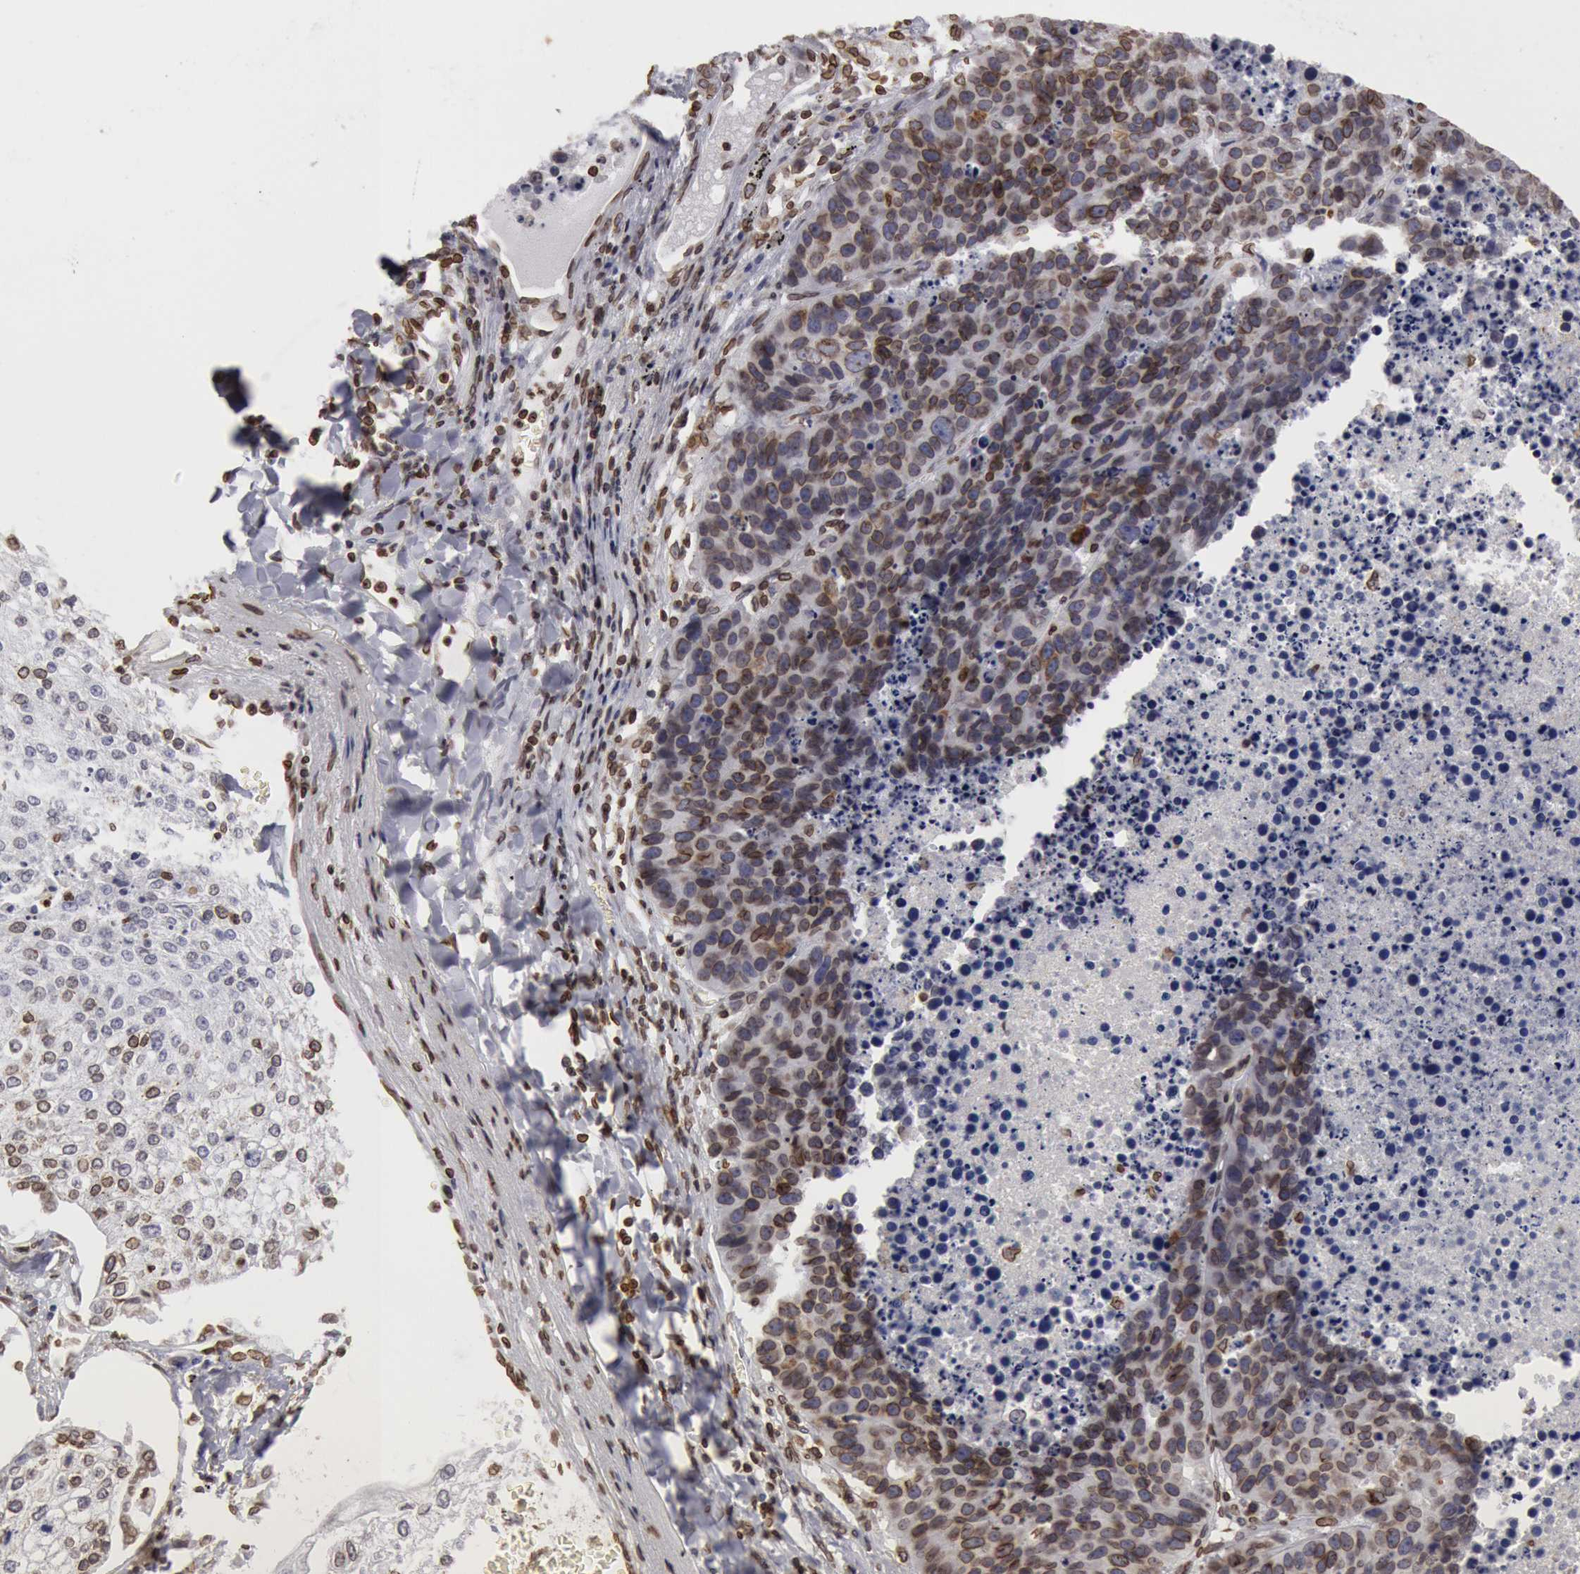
{"staining": {"intensity": "moderate", "quantity": "25%-75%", "location": "cytoplasmic/membranous,nuclear"}, "tissue": "lung cancer", "cell_type": "Tumor cells", "image_type": "cancer", "snomed": [{"axis": "morphology", "description": "Carcinoid, malignant, NOS"}, {"axis": "topography", "description": "Lung"}], "caption": "Immunohistochemistry micrograph of human lung cancer stained for a protein (brown), which demonstrates medium levels of moderate cytoplasmic/membranous and nuclear positivity in about 25%-75% of tumor cells.", "gene": "SUN2", "patient": {"sex": "male", "age": 60}}